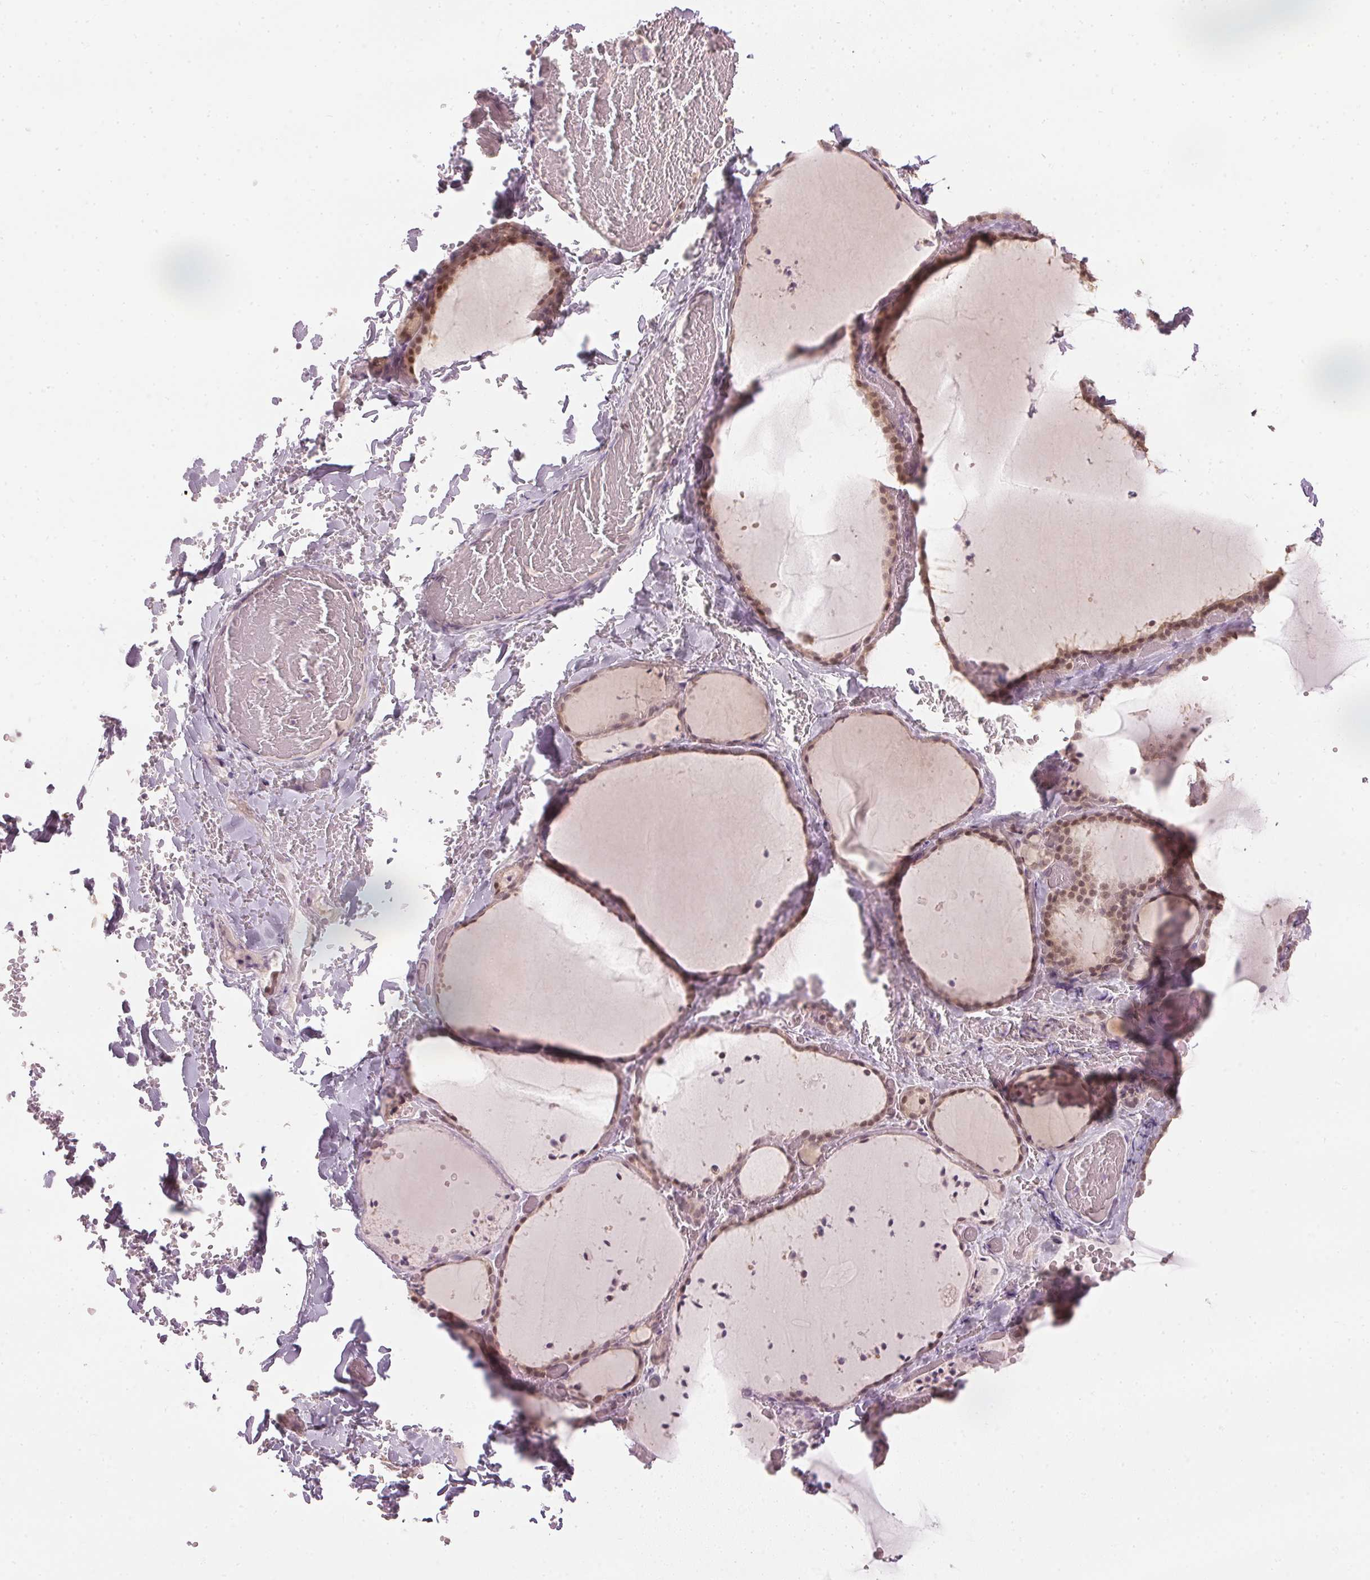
{"staining": {"intensity": "moderate", "quantity": "<25%", "location": "nuclear"}, "tissue": "thyroid gland", "cell_type": "Glandular cells", "image_type": "normal", "snomed": [{"axis": "morphology", "description": "Normal tissue, NOS"}, {"axis": "topography", "description": "Thyroid gland"}], "caption": "This photomicrograph reveals immunohistochemistry (IHC) staining of unremarkable human thyroid gland, with low moderate nuclear positivity in approximately <25% of glandular cells.", "gene": "ENSG00000267001", "patient": {"sex": "female", "age": 36}}